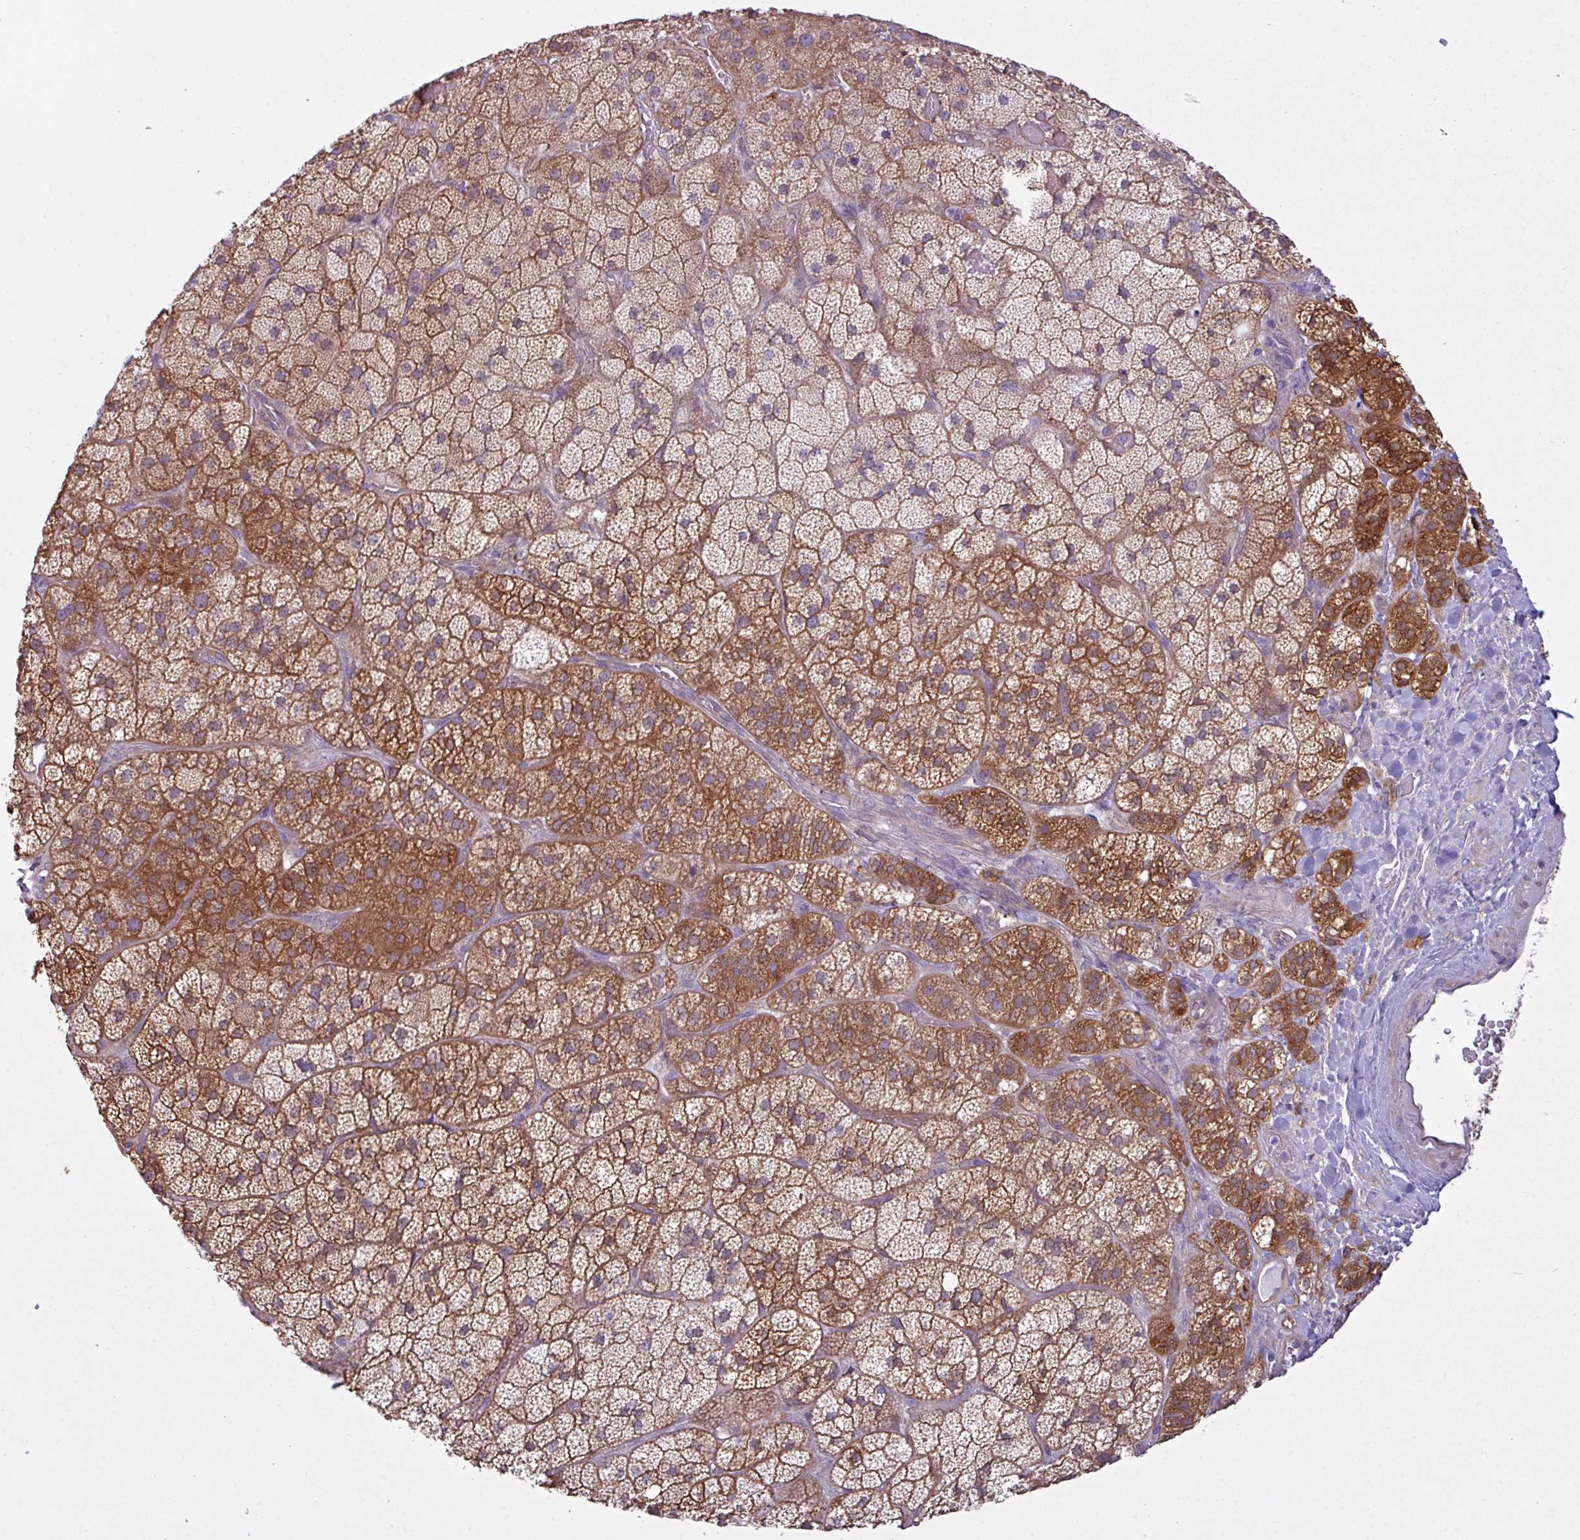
{"staining": {"intensity": "moderate", "quantity": ">75%", "location": "cytoplasmic/membranous"}, "tissue": "adrenal gland", "cell_type": "Glandular cells", "image_type": "normal", "snomed": [{"axis": "morphology", "description": "Normal tissue, NOS"}, {"axis": "topography", "description": "Adrenal gland"}], "caption": "The histopathology image reveals staining of normal adrenal gland, revealing moderate cytoplasmic/membranous protein expression (brown color) within glandular cells.", "gene": "CAMK2A", "patient": {"sex": "male", "age": 57}}